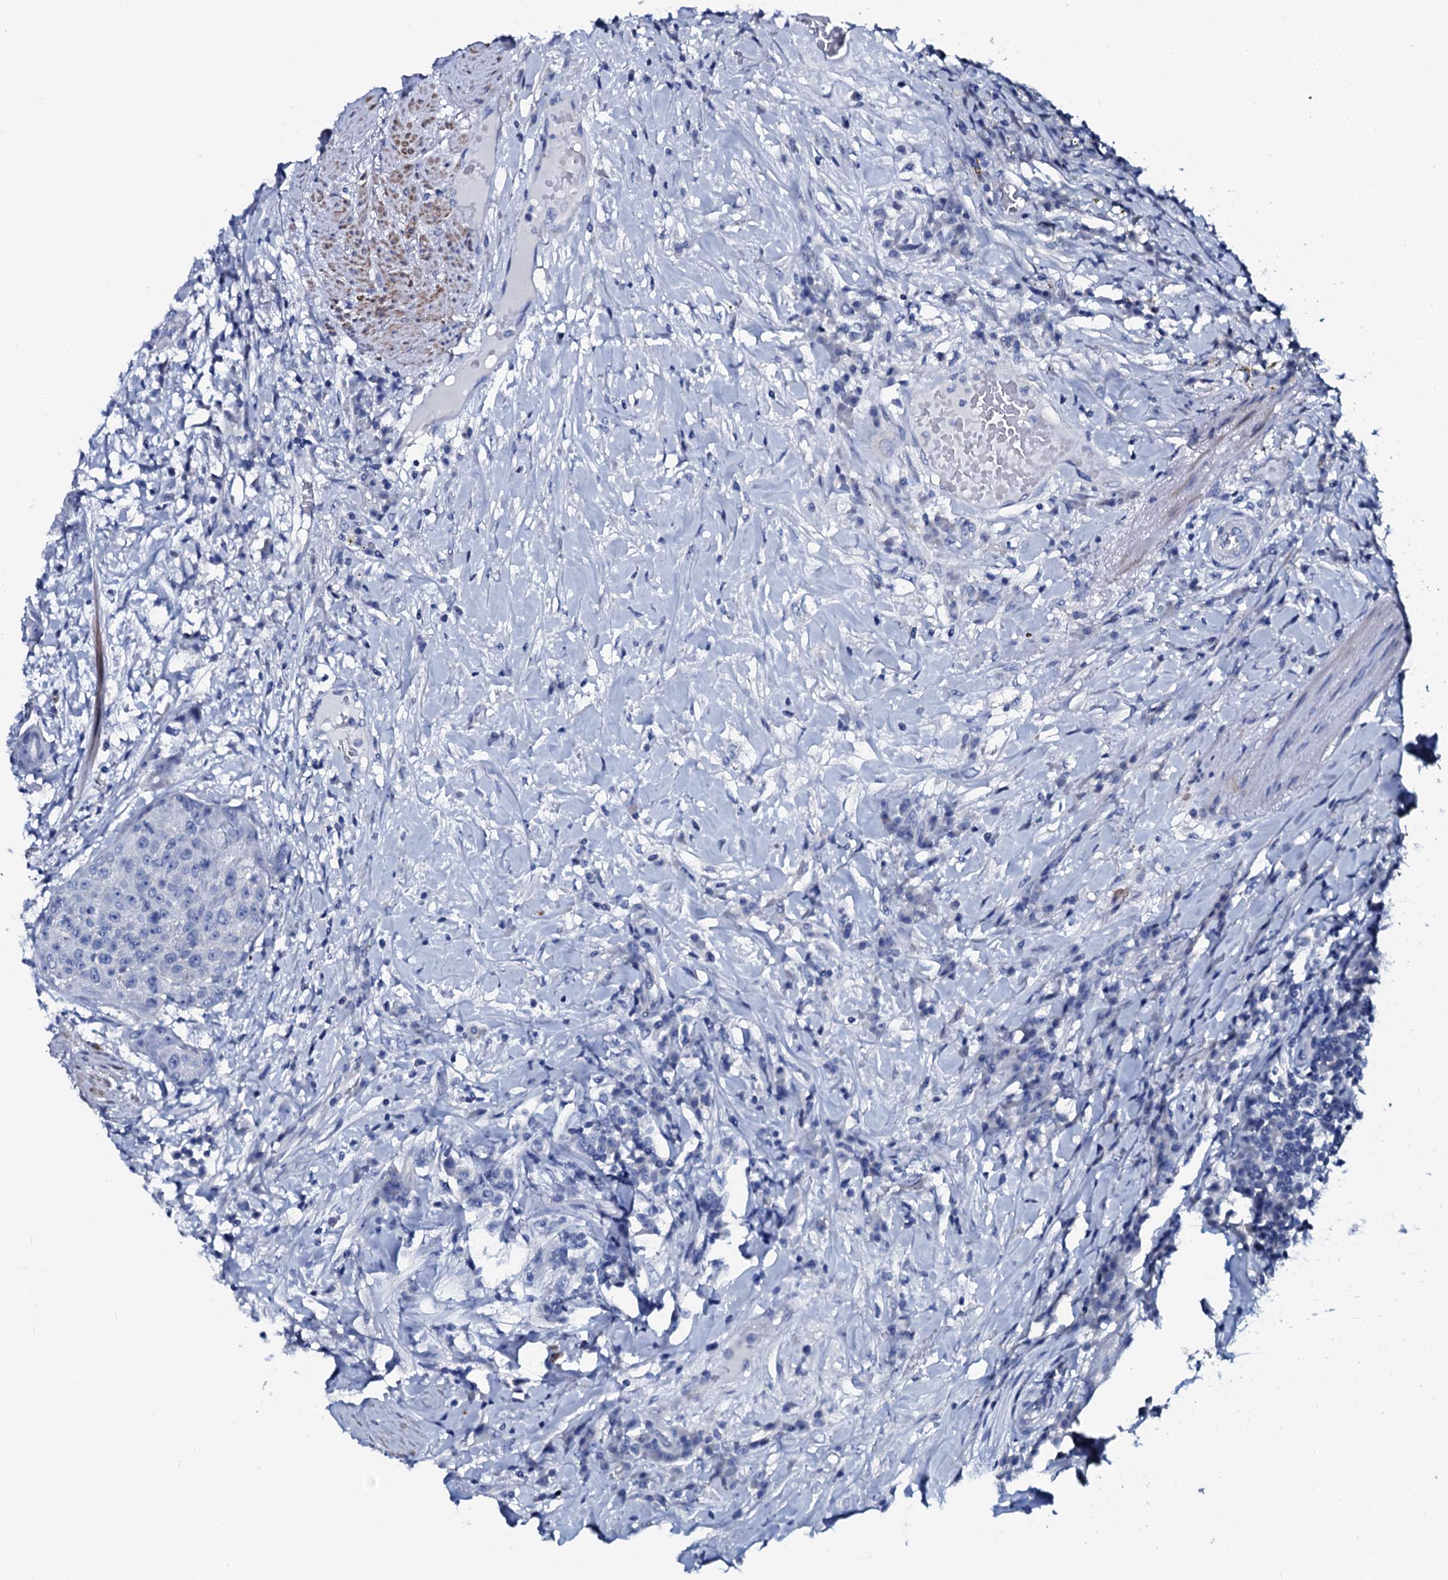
{"staining": {"intensity": "negative", "quantity": "none", "location": "none"}, "tissue": "urothelial cancer", "cell_type": "Tumor cells", "image_type": "cancer", "snomed": [{"axis": "morphology", "description": "Urothelial carcinoma, High grade"}, {"axis": "topography", "description": "Urinary bladder"}], "caption": "Tumor cells show no significant positivity in urothelial cancer.", "gene": "GYS2", "patient": {"sex": "female", "age": 63}}